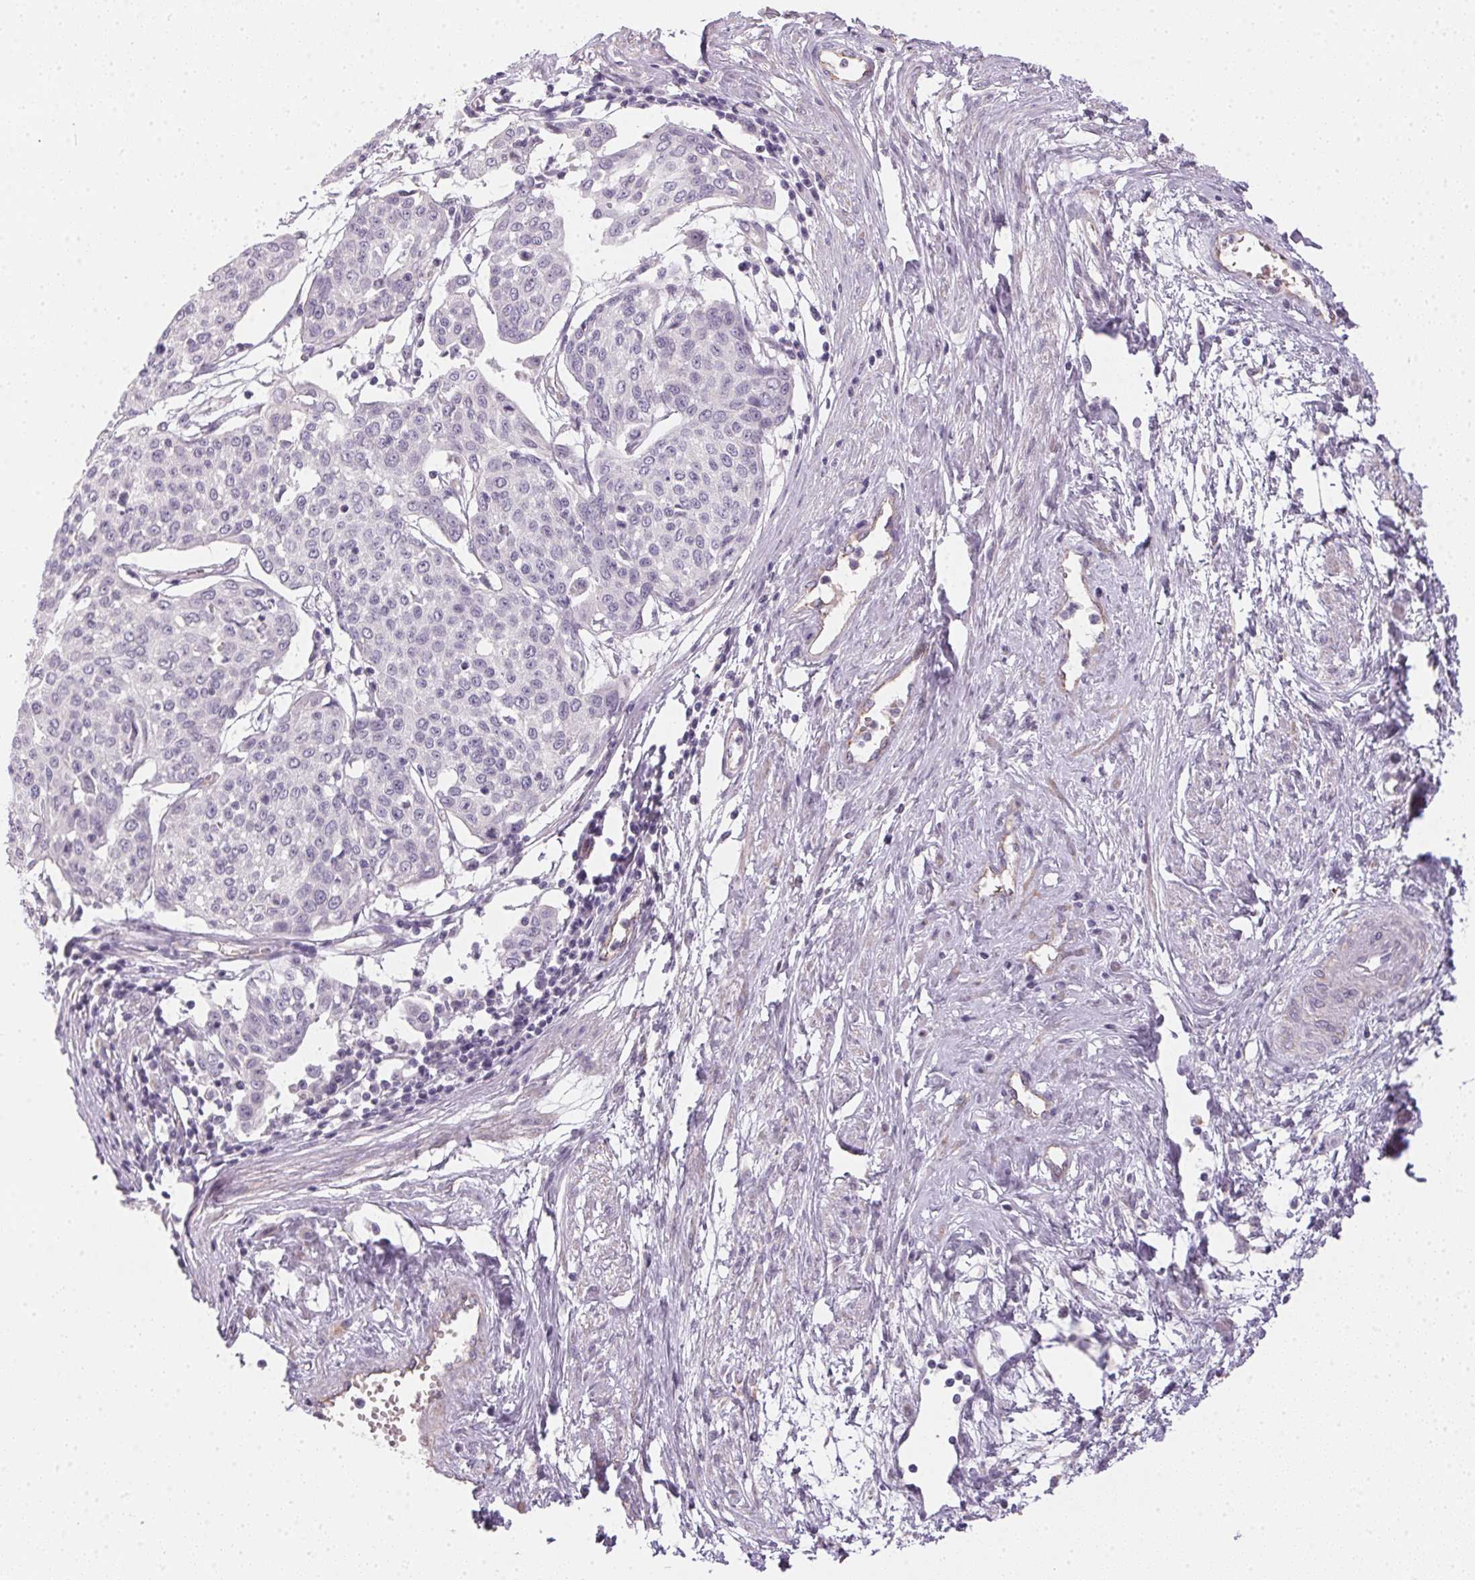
{"staining": {"intensity": "negative", "quantity": "none", "location": "none"}, "tissue": "cervical cancer", "cell_type": "Tumor cells", "image_type": "cancer", "snomed": [{"axis": "morphology", "description": "Squamous cell carcinoma, NOS"}, {"axis": "topography", "description": "Cervix"}], "caption": "Image shows no protein staining in tumor cells of cervical cancer (squamous cell carcinoma) tissue.", "gene": "SMYD1", "patient": {"sex": "female", "age": 34}}